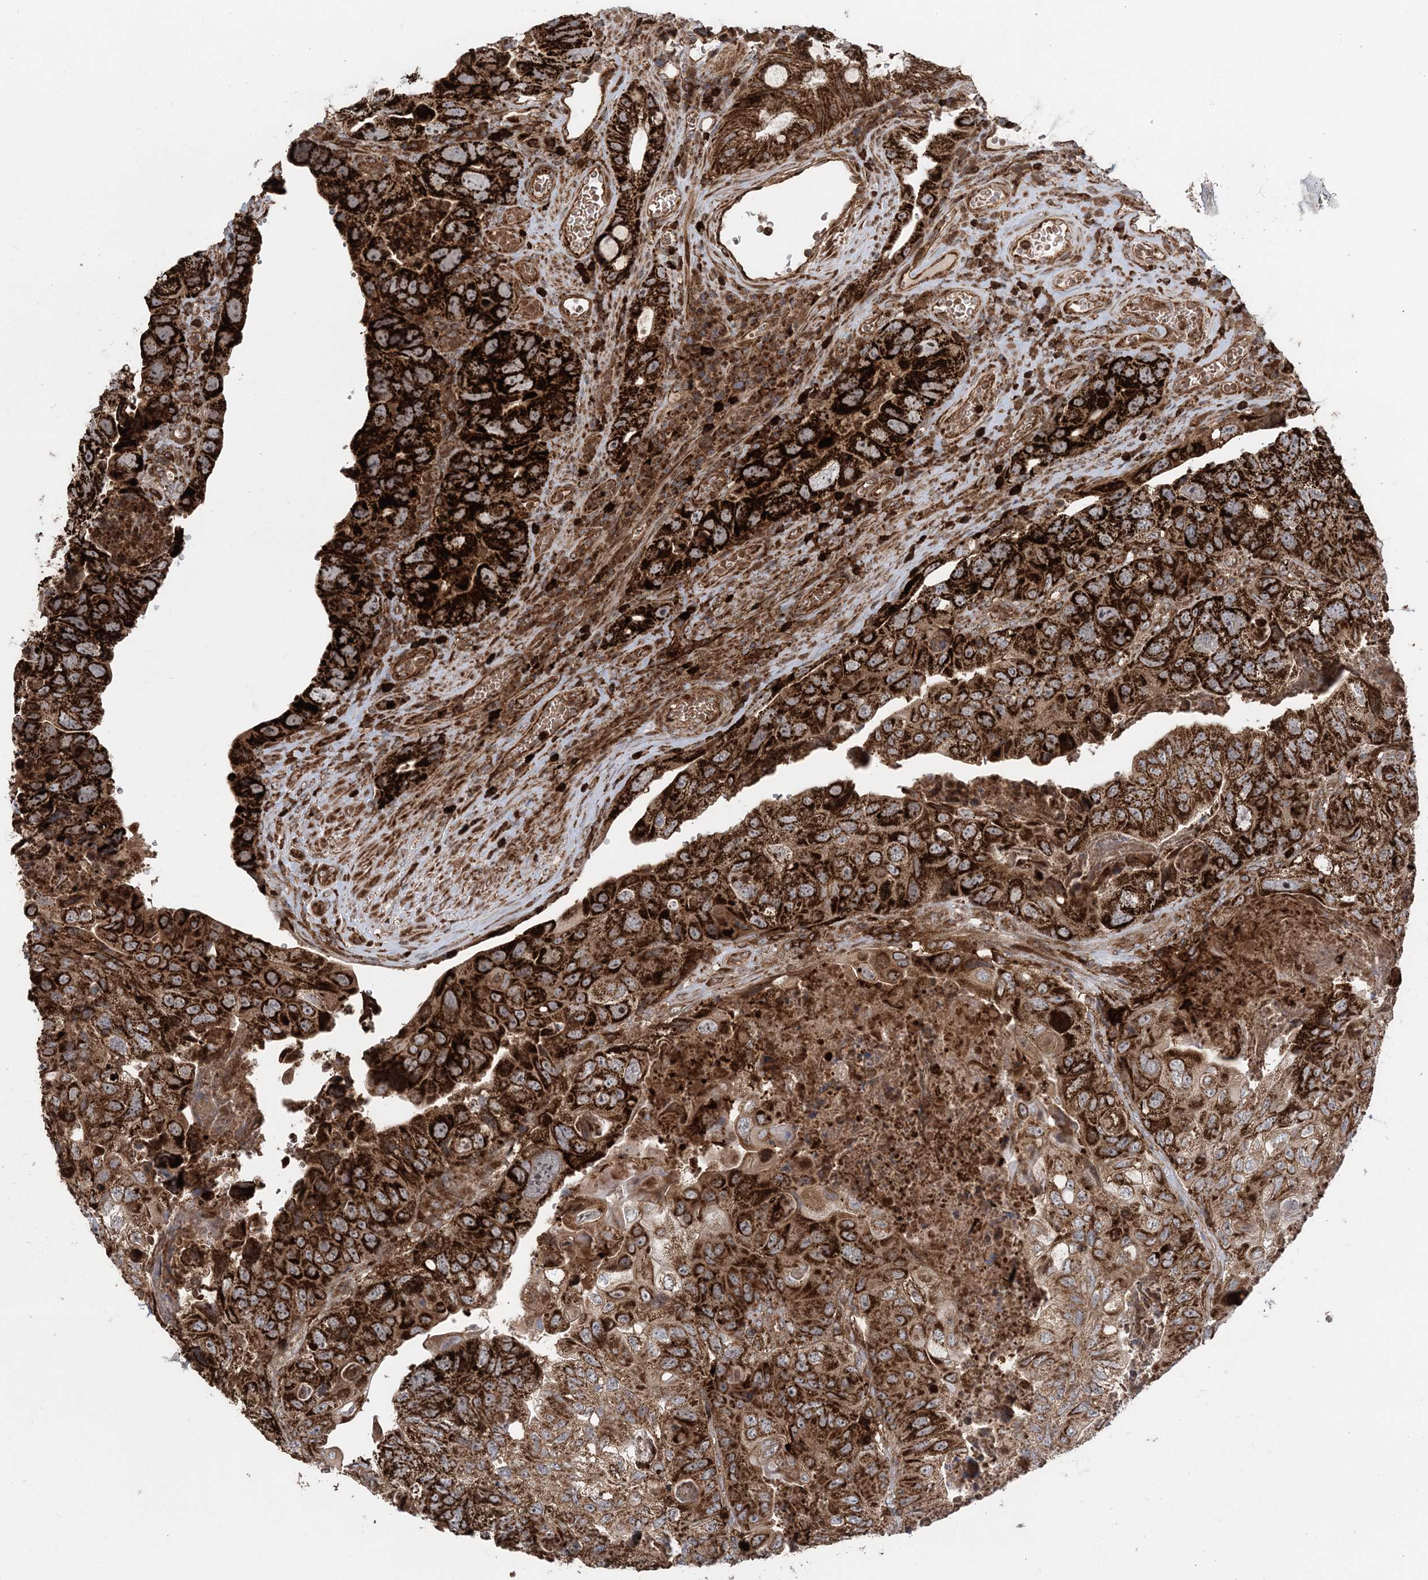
{"staining": {"intensity": "strong", "quantity": ">75%", "location": "cytoplasmic/membranous"}, "tissue": "colorectal cancer", "cell_type": "Tumor cells", "image_type": "cancer", "snomed": [{"axis": "morphology", "description": "Adenocarcinoma, NOS"}, {"axis": "topography", "description": "Rectum"}], "caption": "Human adenocarcinoma (colorectal) stained with a brown dye displays strong cytoplasmic/membranous positive expression in approximately >75% of tumor cells.", "gene": "LRPPRC", "patient": {"sex": "male", "age": 63}}